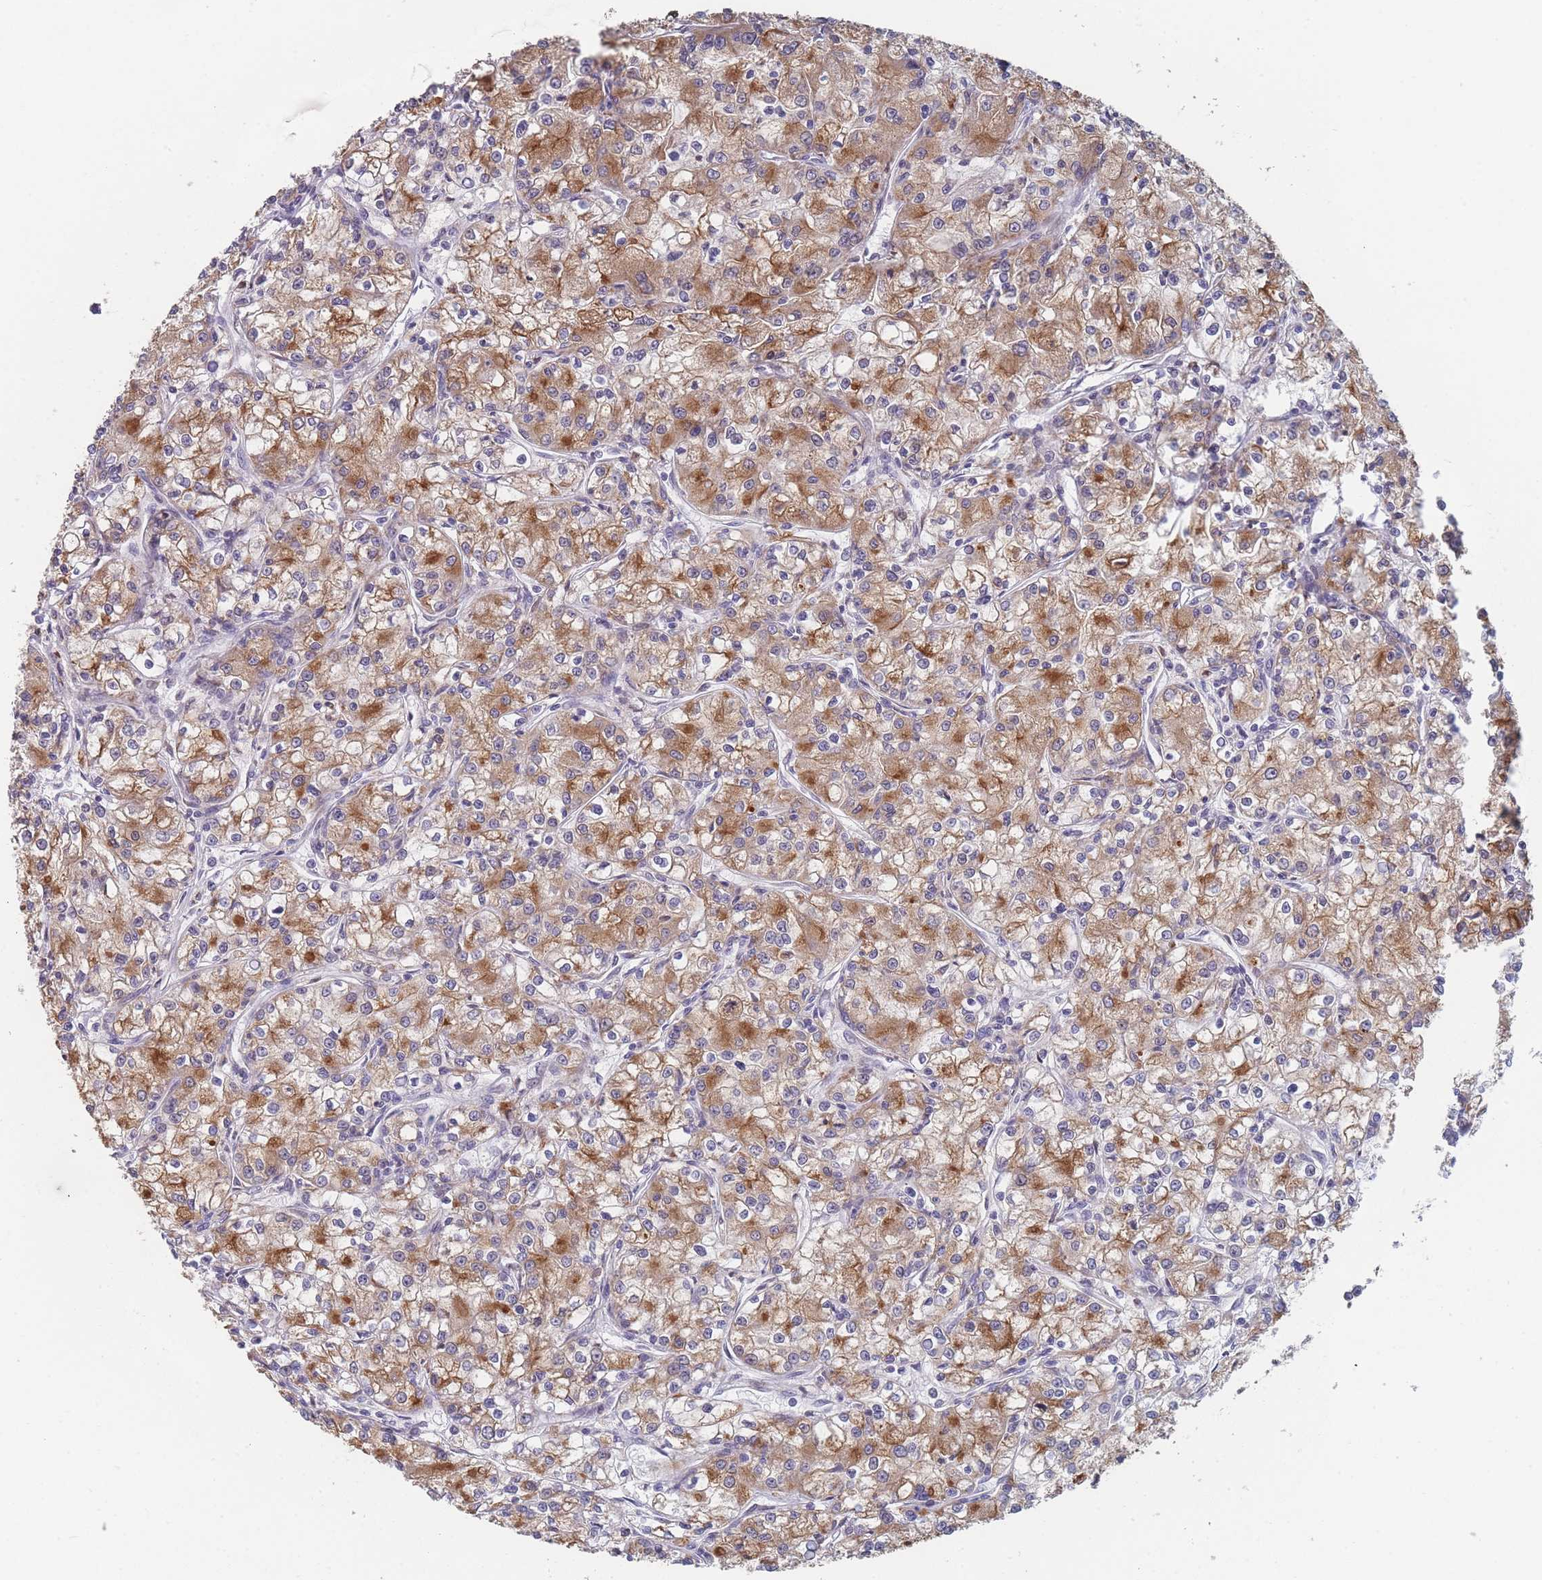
{"staining": {"intensity": "moderate", "quantity": ">75%", "location": "cytoplasmic/membranous"}, "tissue": "renal cancer", "cell_type": "Tumor cells", "image_type": "cancer", "snomed": [{"axis": "morphology", "description": "Adenocarcinoma, NOS"}, {"axis": "topography", "description": "Kidney"}], "caption": "Protein staining demonstrates moderate cytoplasmic/membranous expression in about >75% of tumor cells in renal cancer. (brown staining indicates protein expression, while blue staining denotes nuclei).", "gene": "TMED10", "patient": {"sex": "female", "age": 59}}